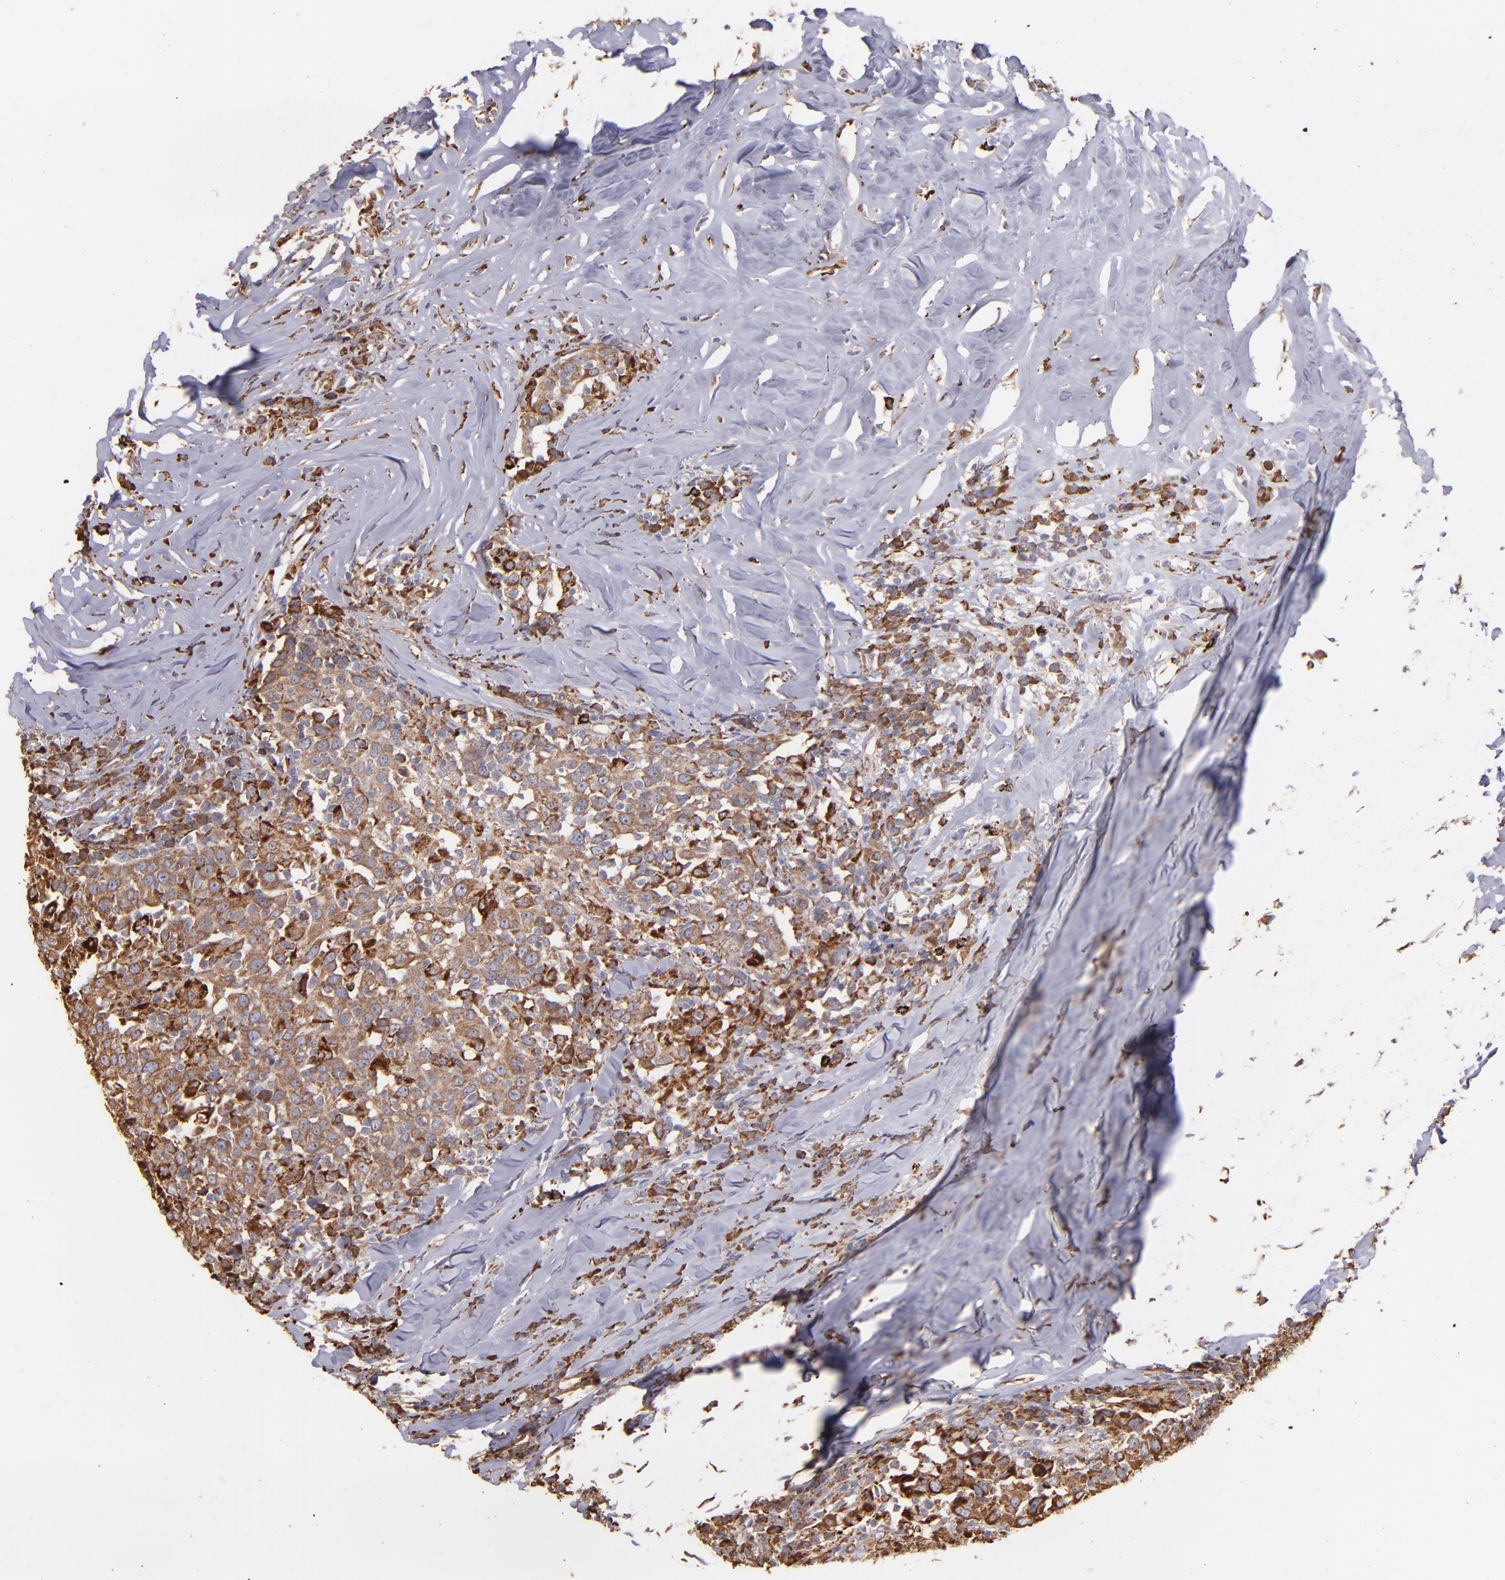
{"staining": {"intensity": "moderate", "quantity": ">75%", "location": "cytoplasmic/membranous"}, "tissue": "head and neck cancer", "cell_type": "Tumor cells", "image_type": "cancer", "snomed": [{"axis": "morphology", "description": "Adenocarcinoma, NOS"}, {"axis": "topography", "description": "Salivary gland"}, {"axis": "topography", "description": "Head-Neck"}], "caption": "Head and neck cancer tissue demonstrates moderate cytoplasmic/membranous positivity in about >75% of tumor cells", "gene": "MAOB", "patient": {"sex": "female", "age": 65}}